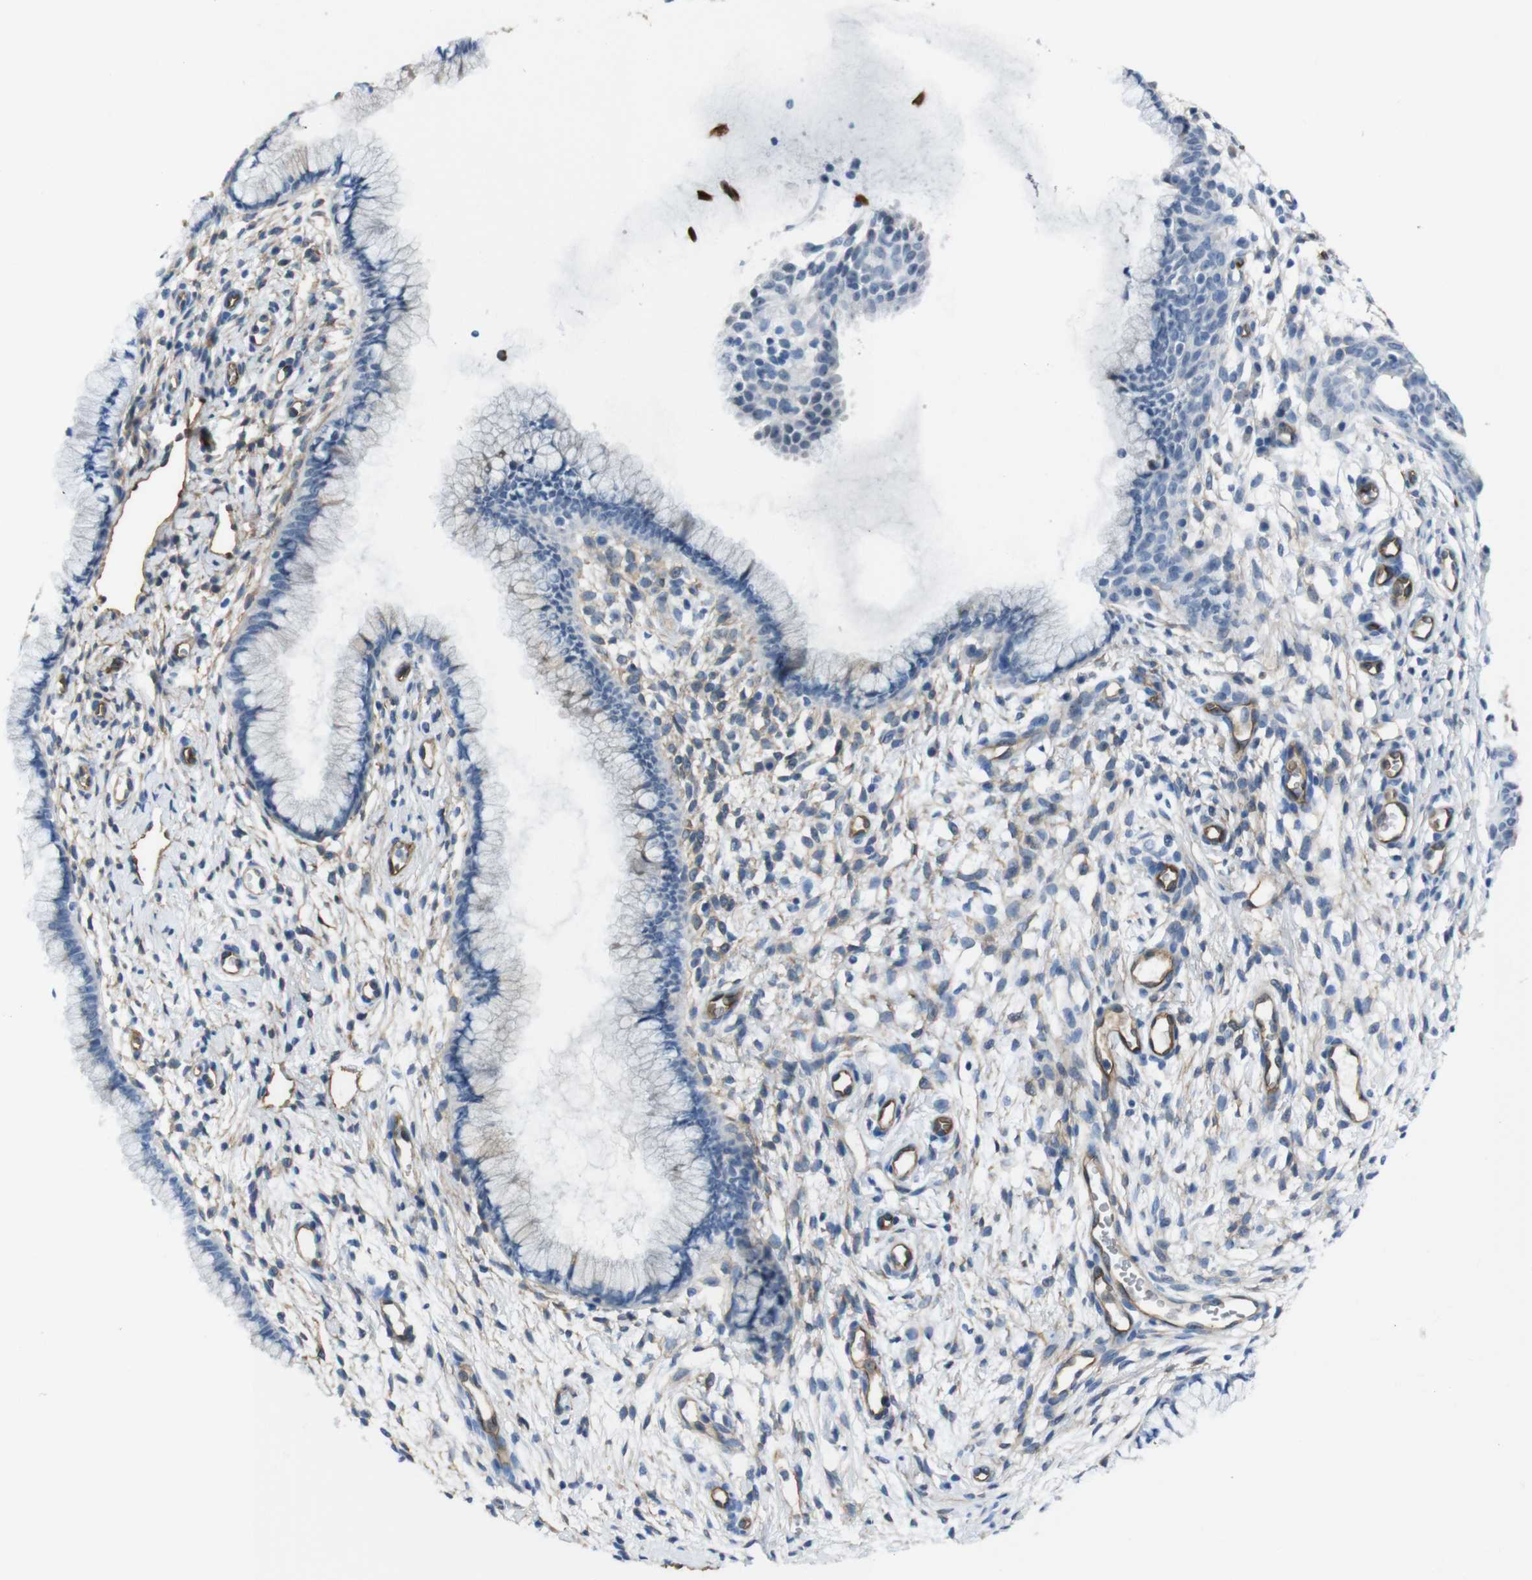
{"staining": {"intensity": "negative", "quantity": "none", "location": "none"}, "tissue": "cervix", "cell_type": "Glandular cells", "image_type": "normal", "snomed": [{"axis": "morphology", "description": "Normal tissue, NOS"}, {"axis": "topography", "description": "Cervix"}], "caption": "High magnification brightfield microscopy of unremarkable cervix stained with DAB (3,3'-diaminobenzidine) (brown) and counterstained with hematoxylin (blue): glandular cells show no significant expression. (Immunohistochemistry (ihc), brightfield microscopy, high magnification).", "gene": "HSPA12B", "patient": {"sex": "female", "age": 65}}